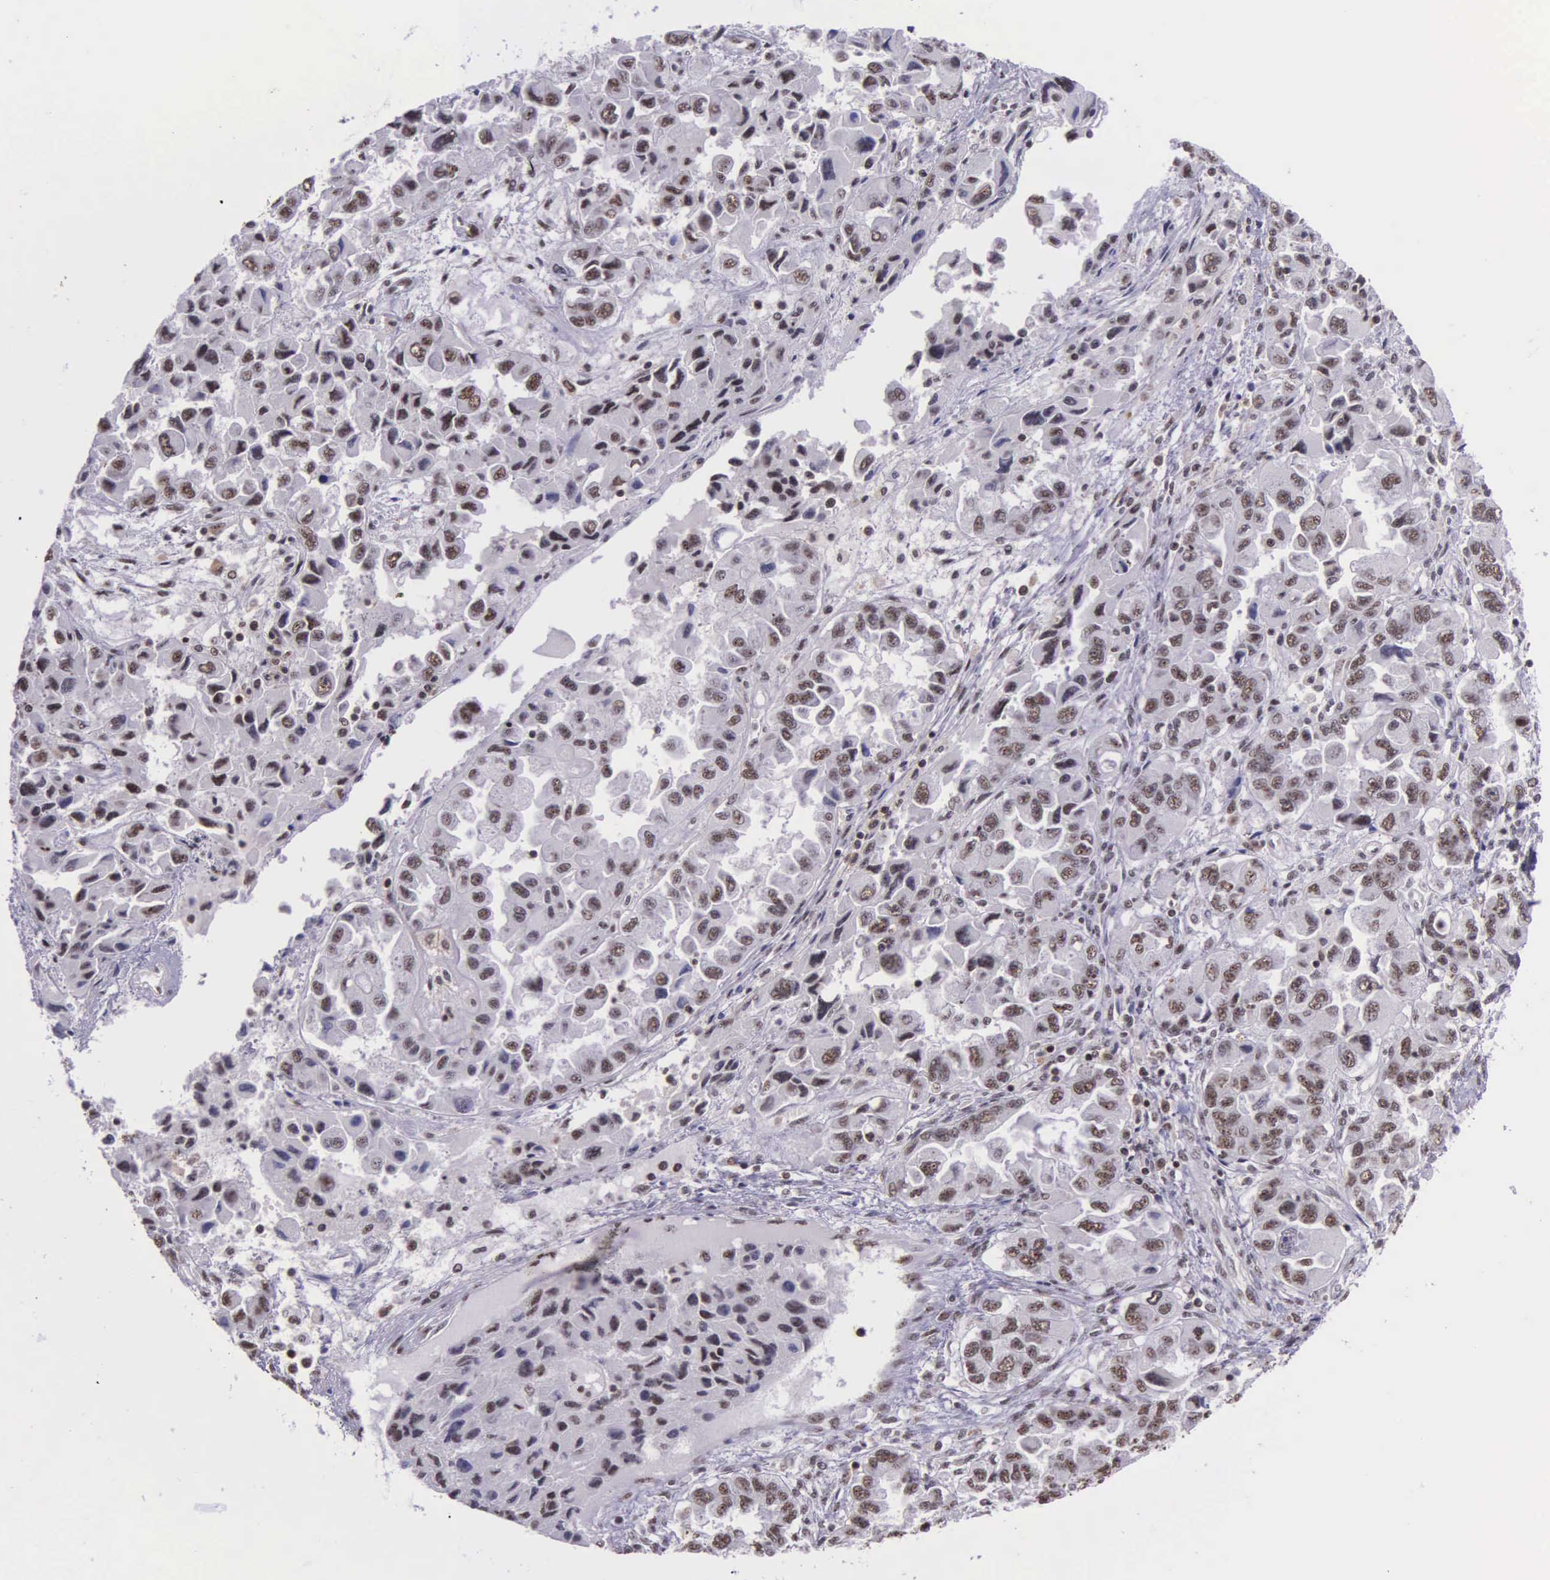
{"staining": {"intensity": "weak", "quantity": ">75%", "location": "nuclear"}, "tissue": "ovarian cancer", "cell_type": "Tumor cells", "image_type": "cancer", "snomed": [{"axis": "morphology", "description": "Cystadenocarcinoma, serous, NOS"}, {"axis": "topography", "description": "Ovary"}], "caption": "Protein expression analysis of ovarian cancer displays weak nuclear positivity in about >75% of tumor cells.", "gene": "FAM47A", "patient": {"sex": "female", "age": 84}}